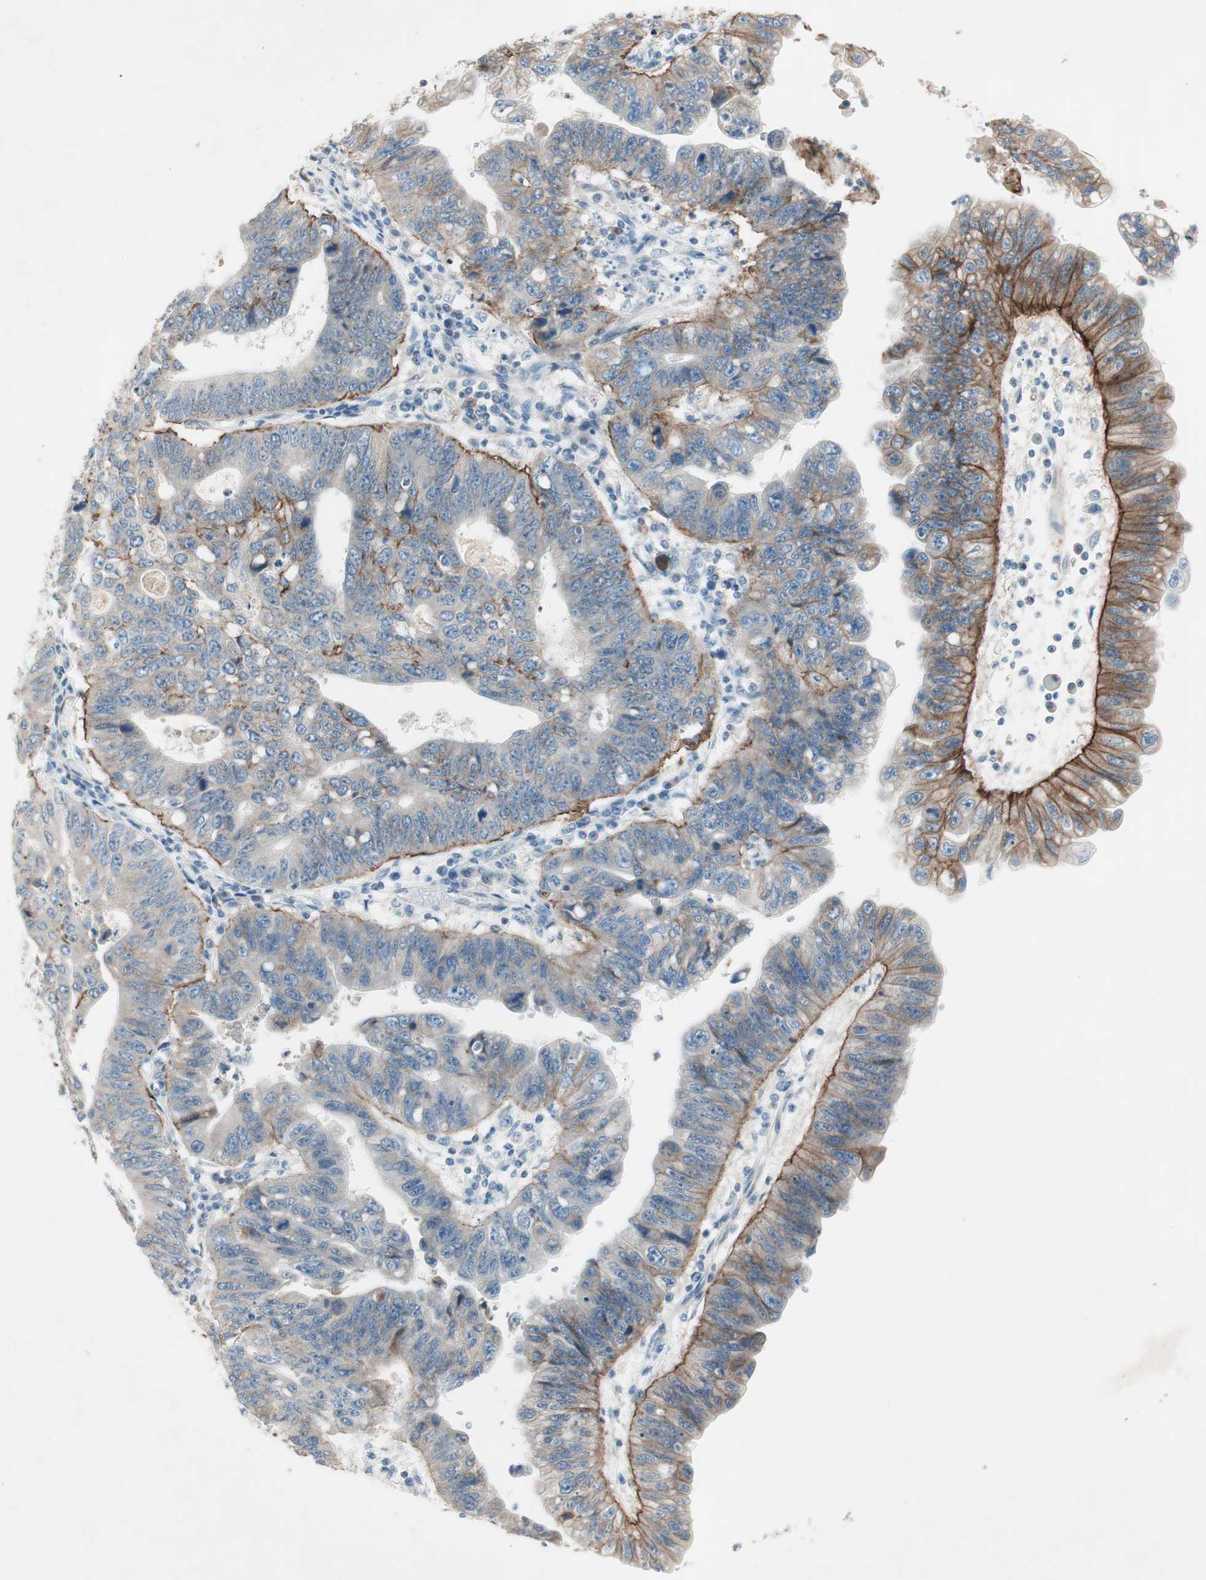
{"staining": {"intensity": "strong", "quantity": "<25%", "location": "cytoplasmic/membranous"}, "tissue": "stomach cancer", "cell_type": "Tumor cells", "image_type": "cancer", "snomed": [{"axis": "morphology", "description": "Adenocarcinoma, NOS"}, {"axis": "topography", "description": "Stomach"}], "caption": "An image of human stomach cancer stained for a protein displays strong cytoplasmic/membranous brown staining in tumor cells.", "gene": "ITGB4", "patient": {"sex": "male", "age": 59}}